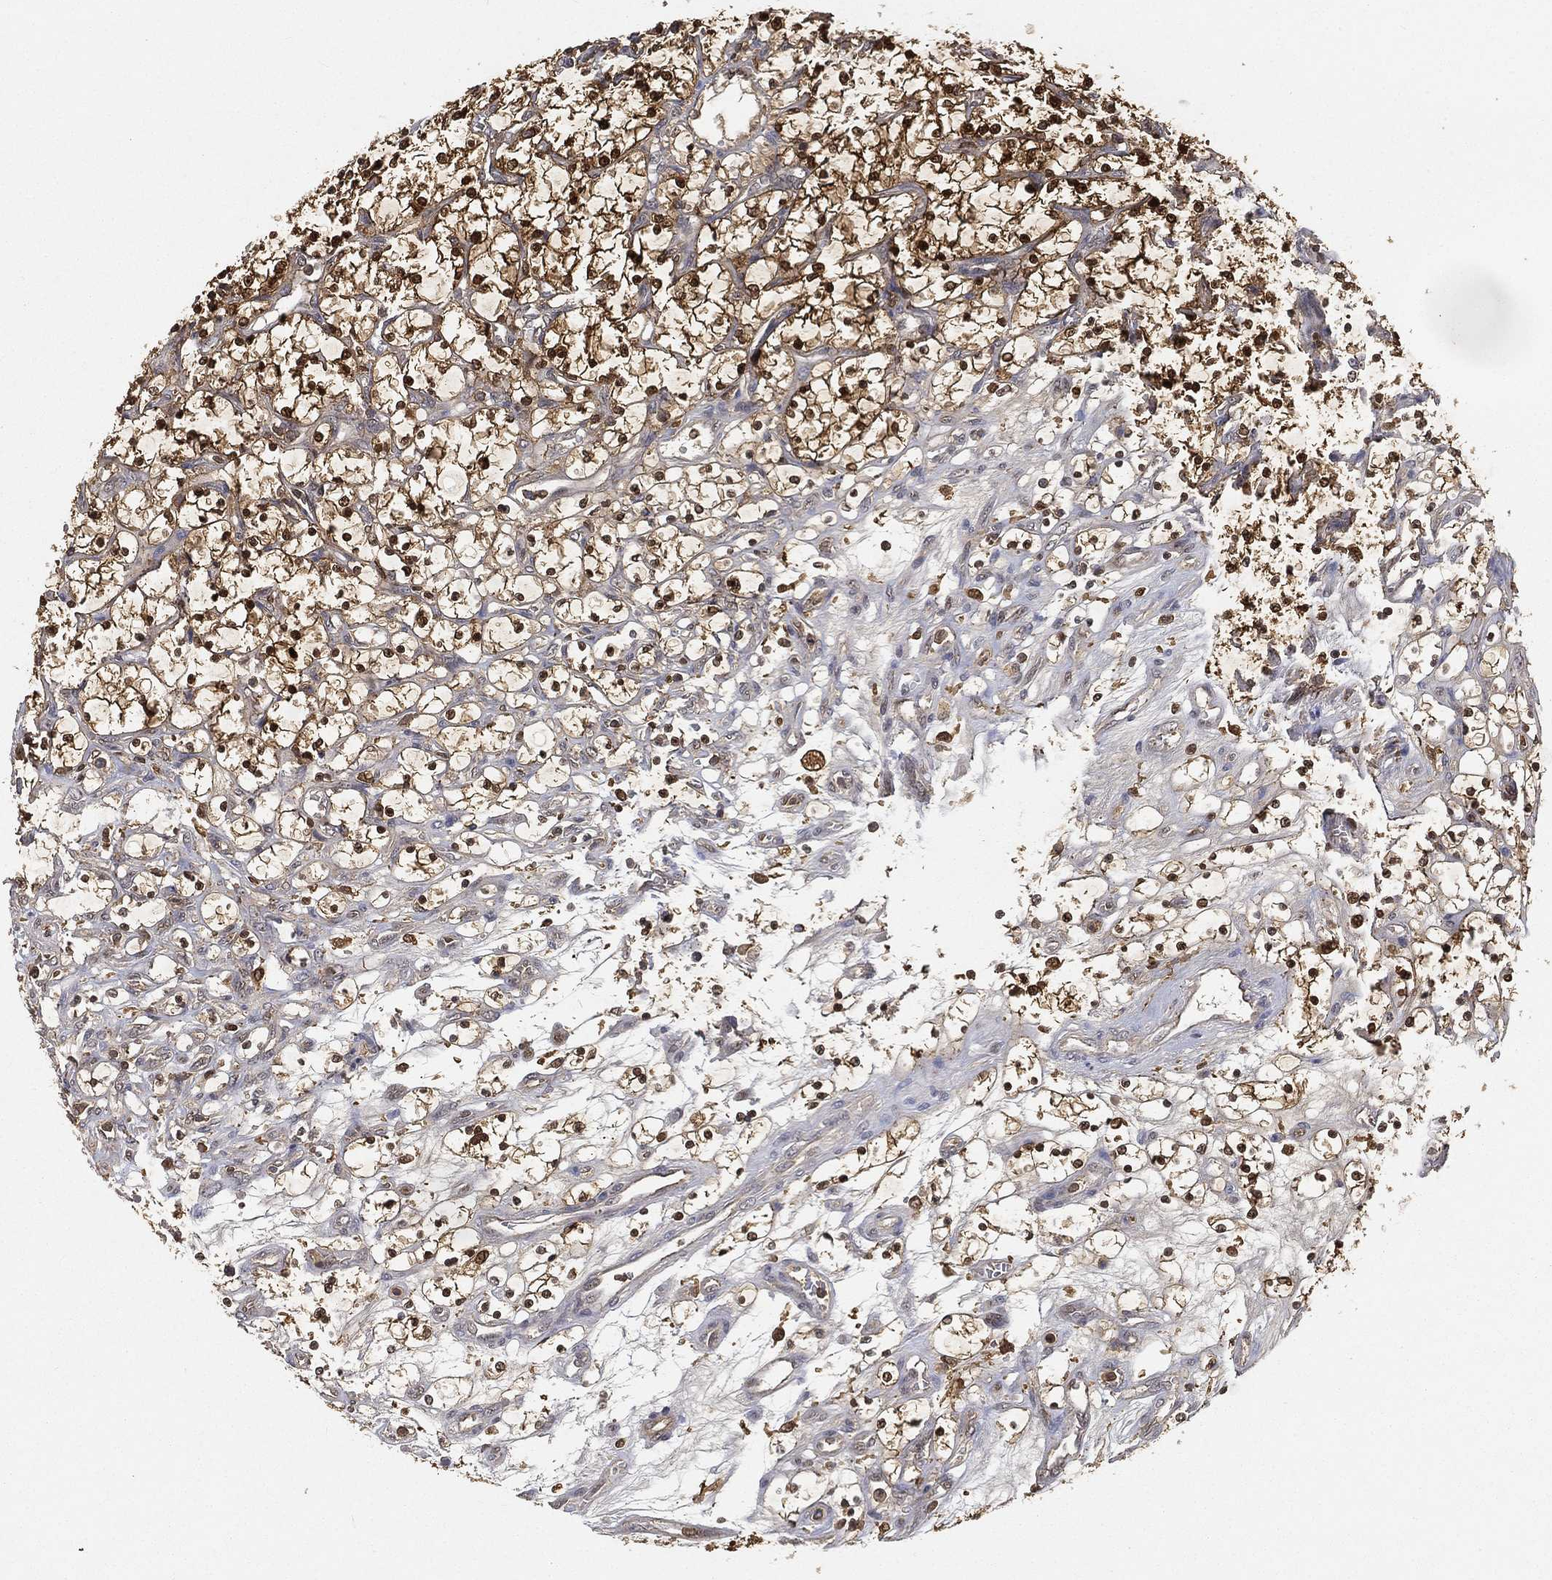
{"staining": {"intensity": "strong", "quantity": ">75%", "location": "cytoplasmic/membranous,nuclear"}, "tissue": "renal cancer", "cell_type": "Tumor cells", "image_type": "cancer", "snomed": [{"axis": "morphology", "description": "Adenocarcinoma, NOS"}, {"axis": "topography", "description": "Kidney"}], "caption": "The image displays immunohistochemical staining of renal cancer (adenocarcinoma). There is strong cytoplasmic/membranous and nuclear positivity is identified in about >75% of tumor cells. The staining was performed using DAB (3,3'-diaminobenzidine) to visualize the protein expression in brown, while the nuclei were stained in blue with hematoxylin (Magnification: 20x).", "gene": "CRYL1", "patient": {"sex": "female", "age": 69}}